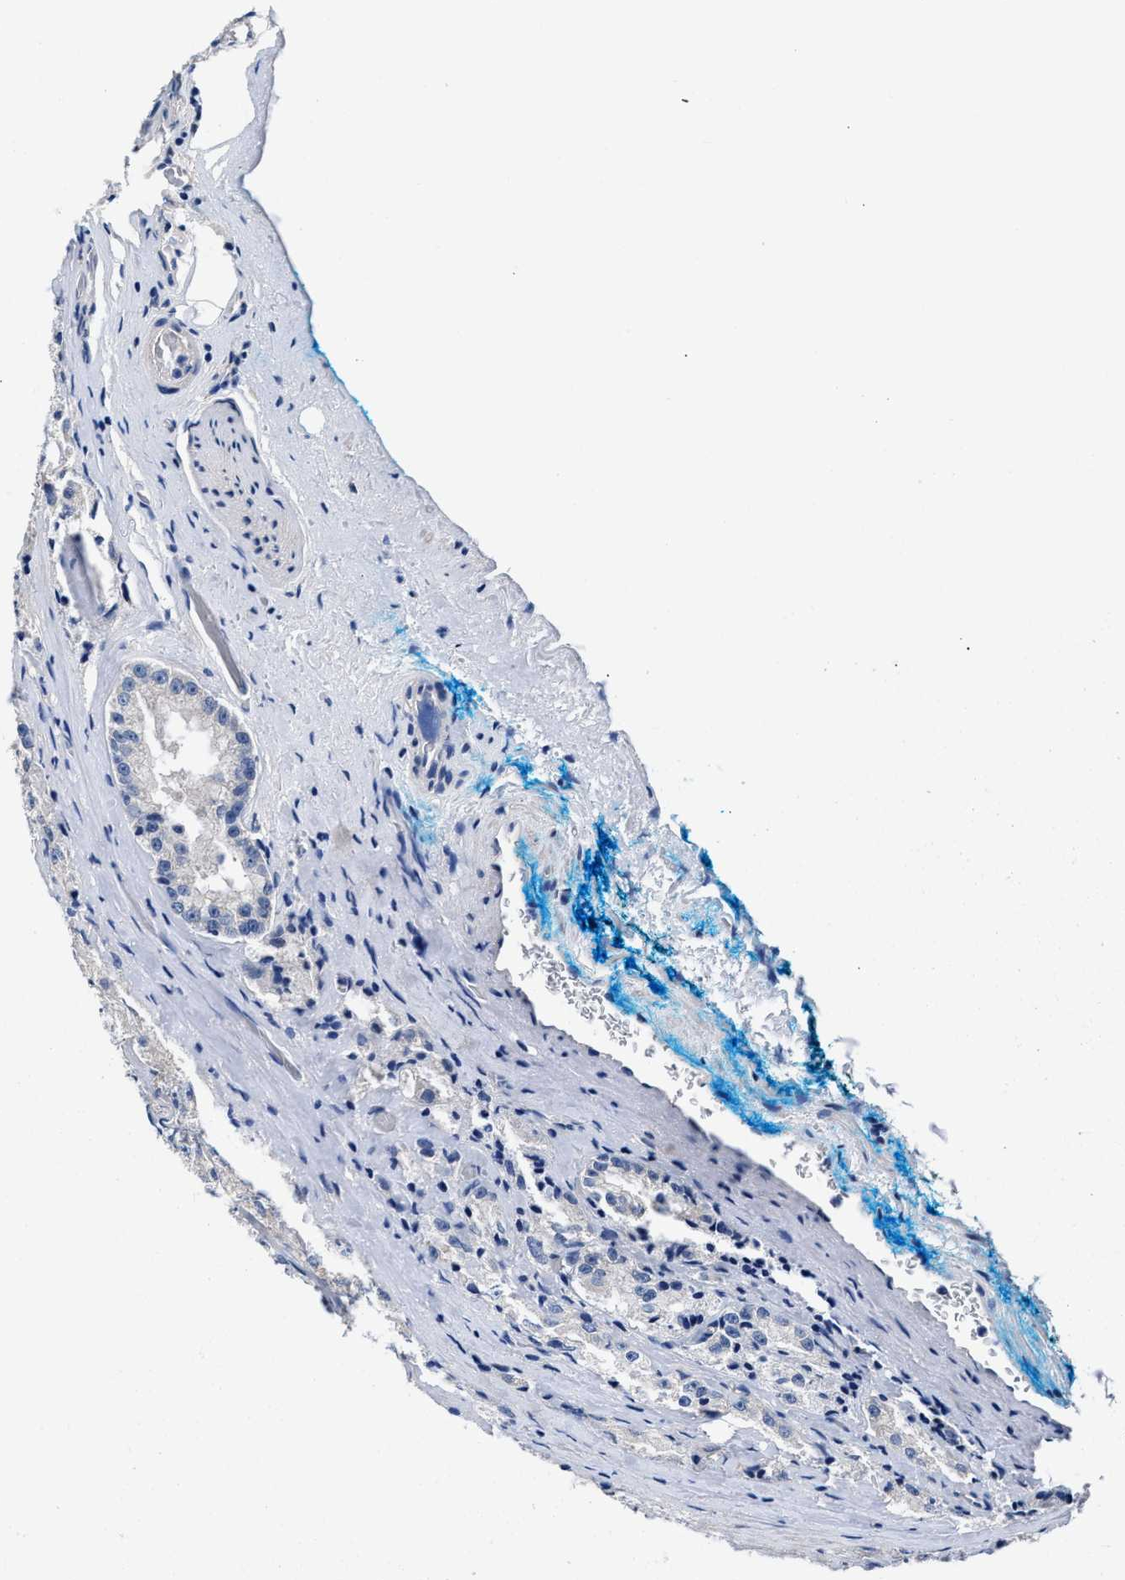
{"staining": {"intensity": "negative", "quantity": "none", "location": "none"}, "tissue": "prostate cancer", "cell_type": "Tumor cells", "image_type": "cancer", "snomed": [{"axis": "morphology", "description": "Adenocarcinoma, High grade"}, {"axis": "topography", "description": "Prostate"}], "caption": "Prostate high-grade adenocarcinoma was stained to show a protein in brown. There is no significant staining in tumor cells. (Stains: DAB (3,3'-diaminobenzidine) immunohistochemistry with hematoxylin counter stain, Microscopy: brightfield microscopy at high magnification).", "gene": "GSTM1", "patient": {"sex": "male", "age": 73}}